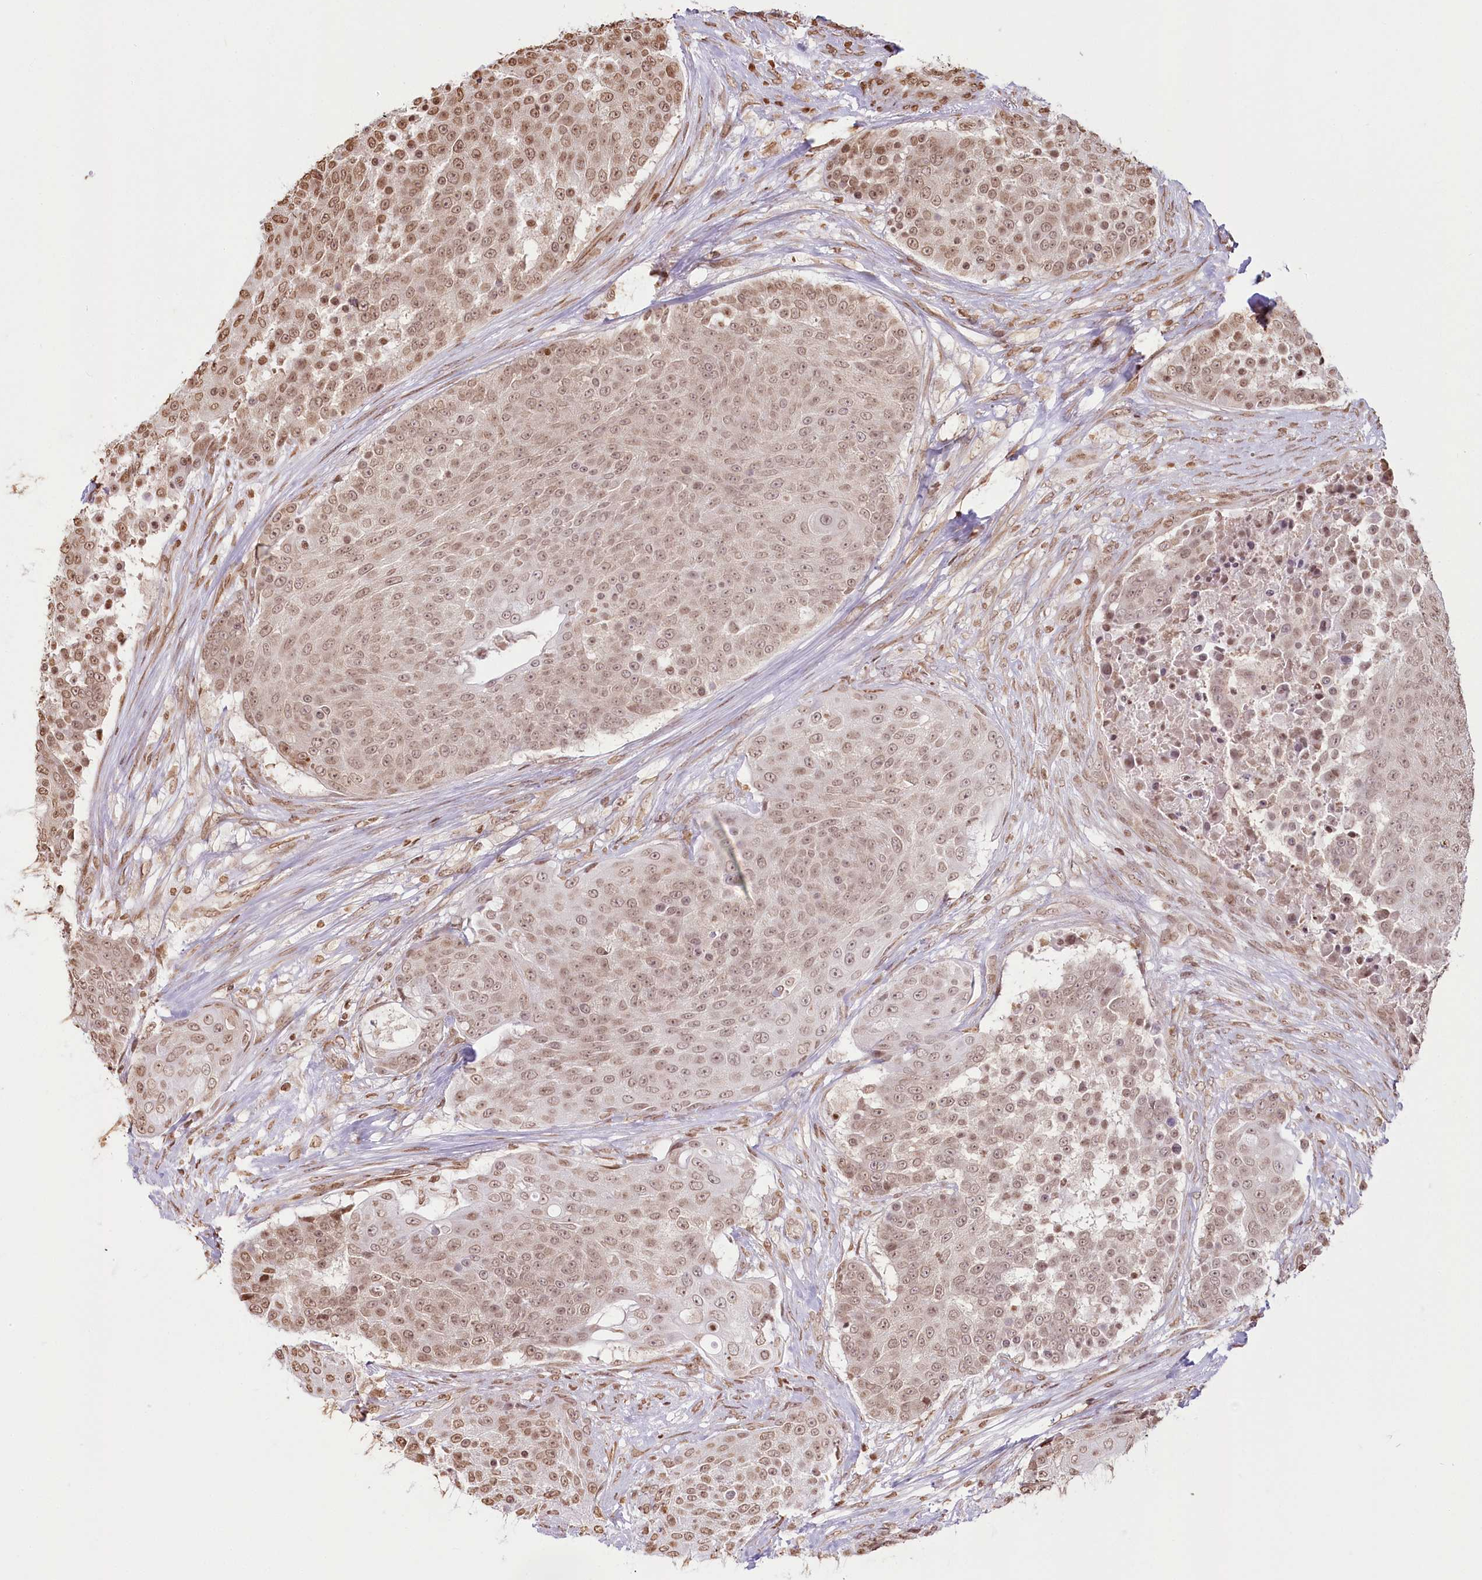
{"staining": {"intensity": "moderate", "quantity": ">75%", "location": "nuclear"}, "tissue": "urothelial cancer", "cell_type": "Tumor cells", "image_type": "cancer", "snomed": [{"axis": "morphology", "description": "Urothelial carcinoma, High grade"}, {"axis": "topography", "description": "Urinary bladder"}], "caption": "Urothelial carcinoma (high-grade) stained for a protein (brown) displays moderate nuclear positive expression in about >75% of tumor cells.", "gene": "FAM13A", "patient": {"sex": "female", "age": 63}}